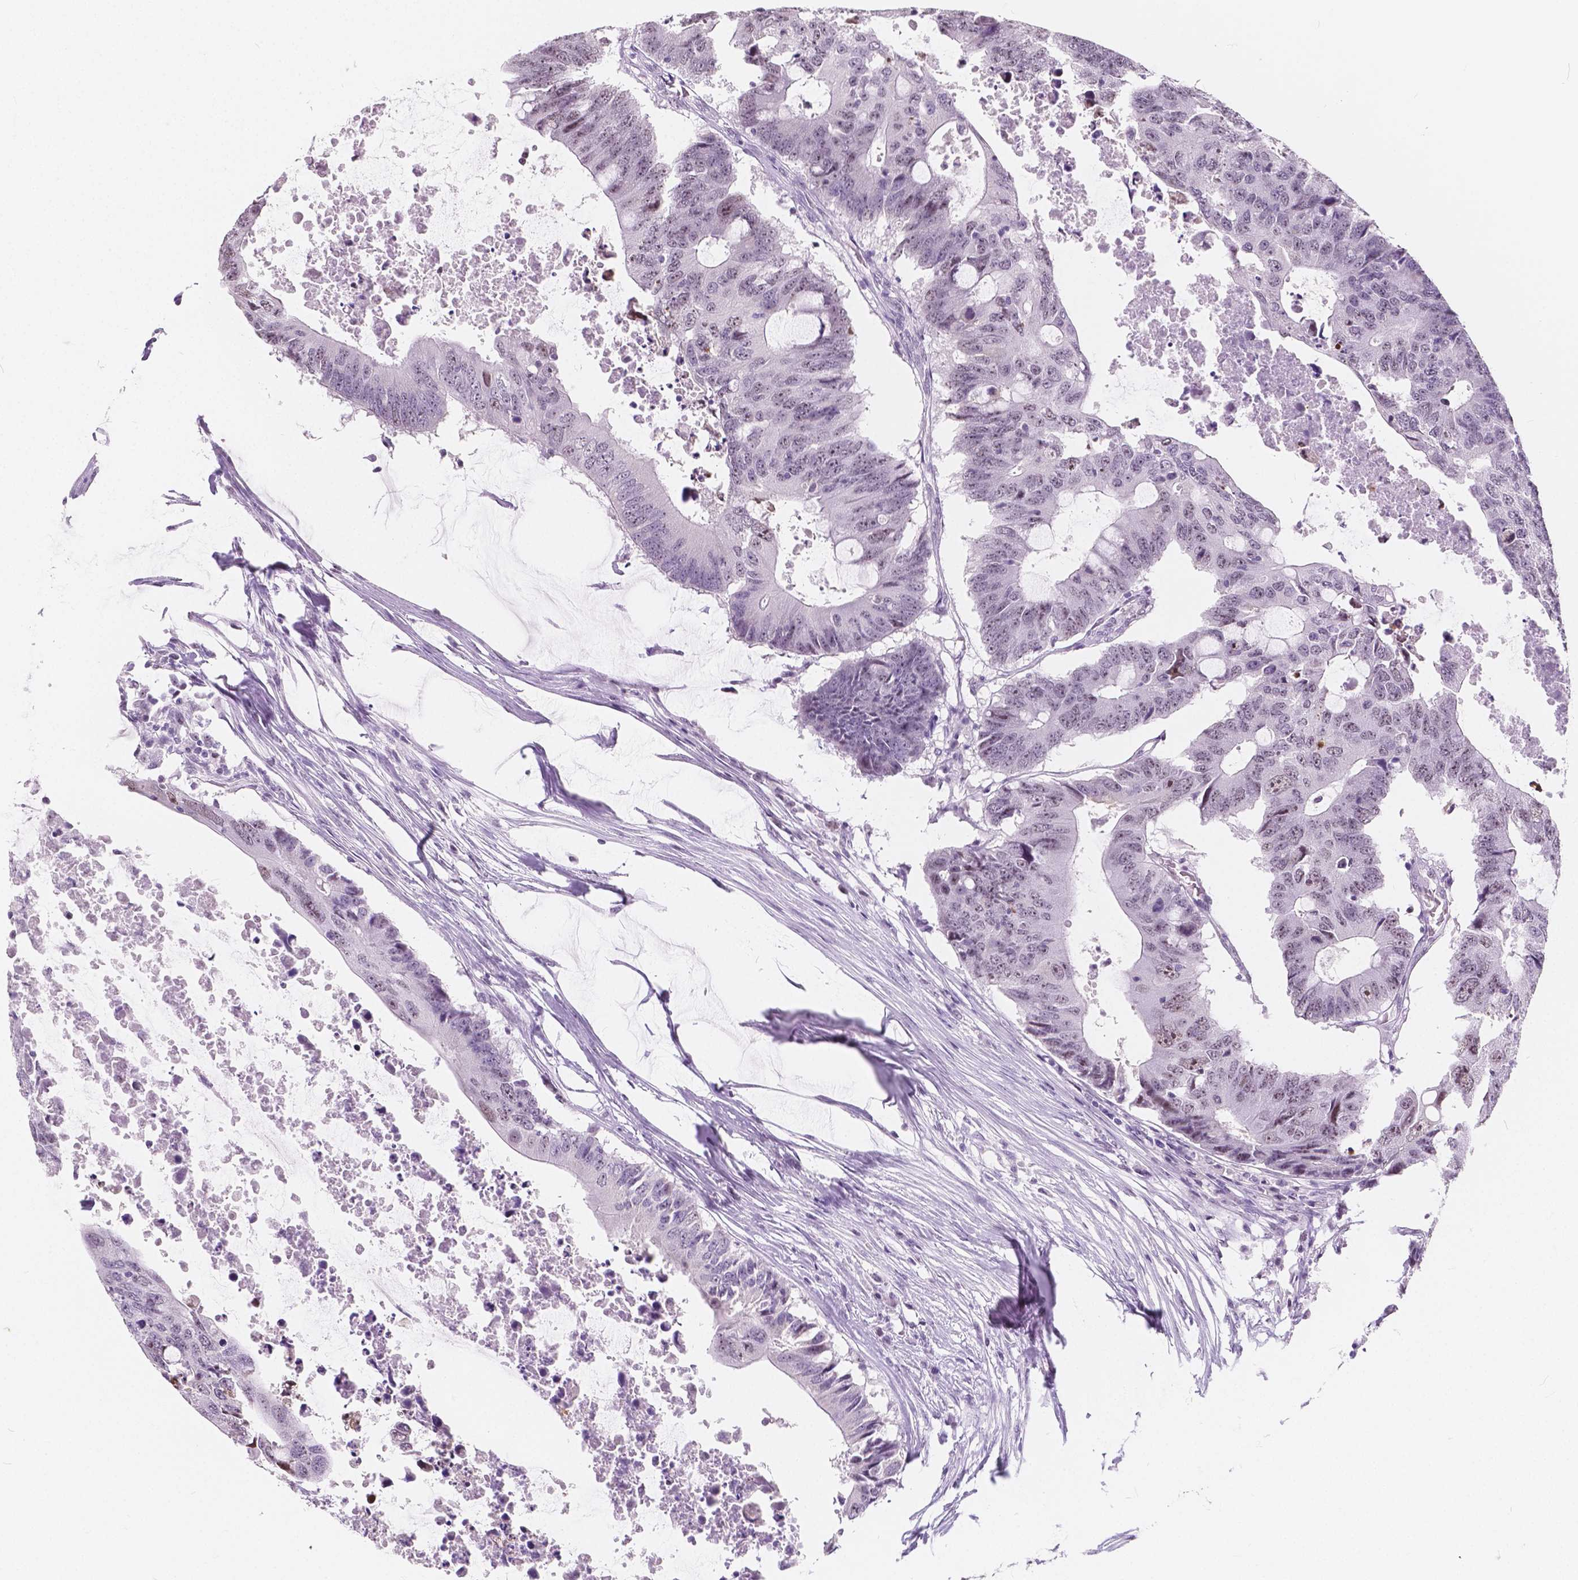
{"staining": {"intensity": "negative", "quantity": "none", "location": "none"}, "tissue": "colorectal cancer", "cell_type": "Tumor cells", "image_type": "cancer", "snomed": [{"axis": "morphology", "description": "Adenocarcinoma, NOS"}, {"axis": "topography", "description": "Colon"}], "caption": "This is an IHC histopathology image of human adenocarcinoma (colorectal). There is no staining in tumor cells.", "gene": "NOLC1", "patient": {"sex": "male", "age": 71}}